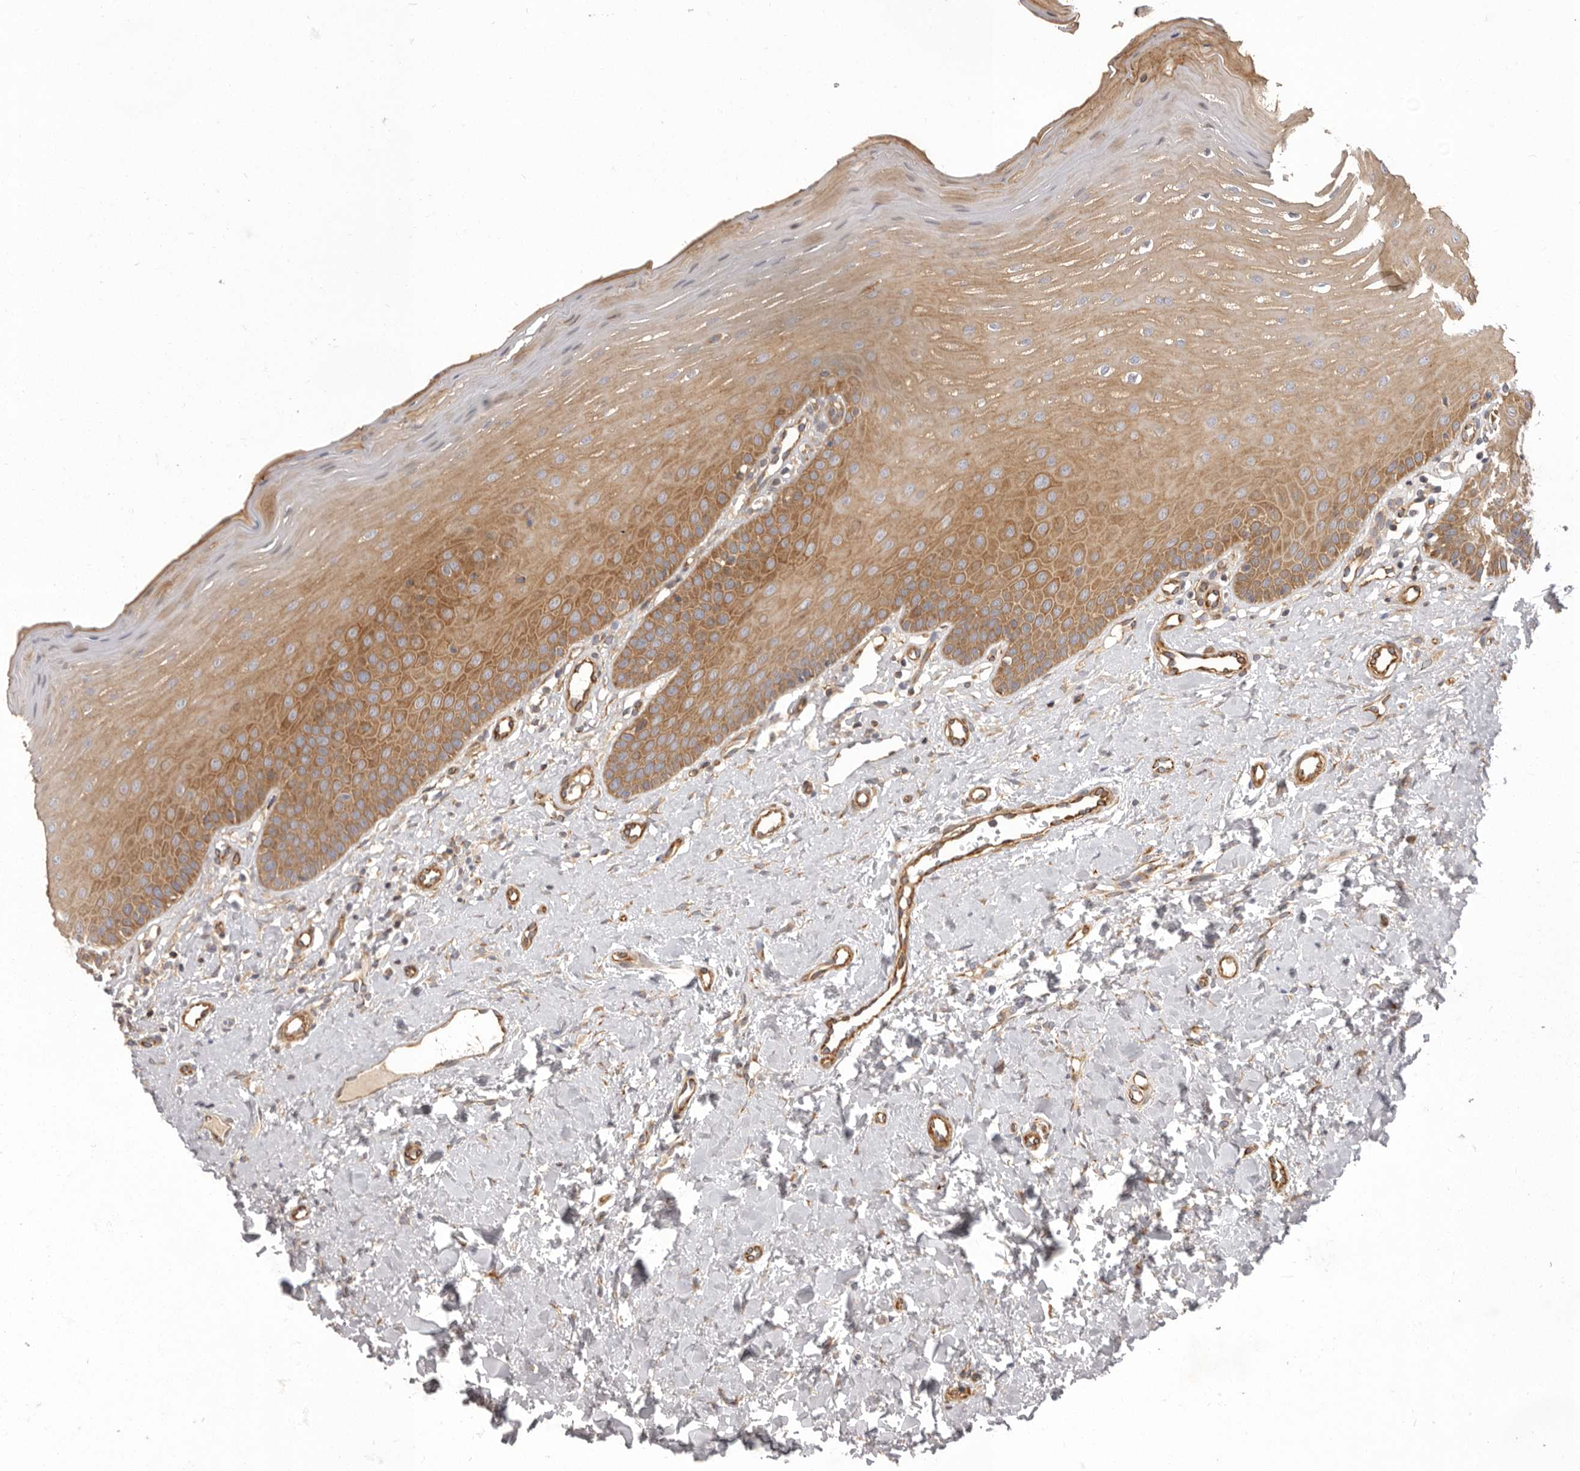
{"staining": {"intensity": "moderate", "quantity": ">75%", "location": "cytoplasmic/membranous"}, "tissue": "oral mucosa", "cell_type": "Squamous epithelial cells", "image_type": "normal", "snomed": [{"axis": "morphology", "description": "Normal tissue, NOS"}, {"axis": "topography", "description": "Oral tissue"}], "caption": "Oral mucosa stained with DAB (3,3'-diaminobenzidine) immunohistochemistry shows medium levels of moderate cytoplasmic/membranous staining in approximately >75% of squamous epithelial cells.", "gene": "VPS45", "patient": {"sex": "female", "age": 39}}